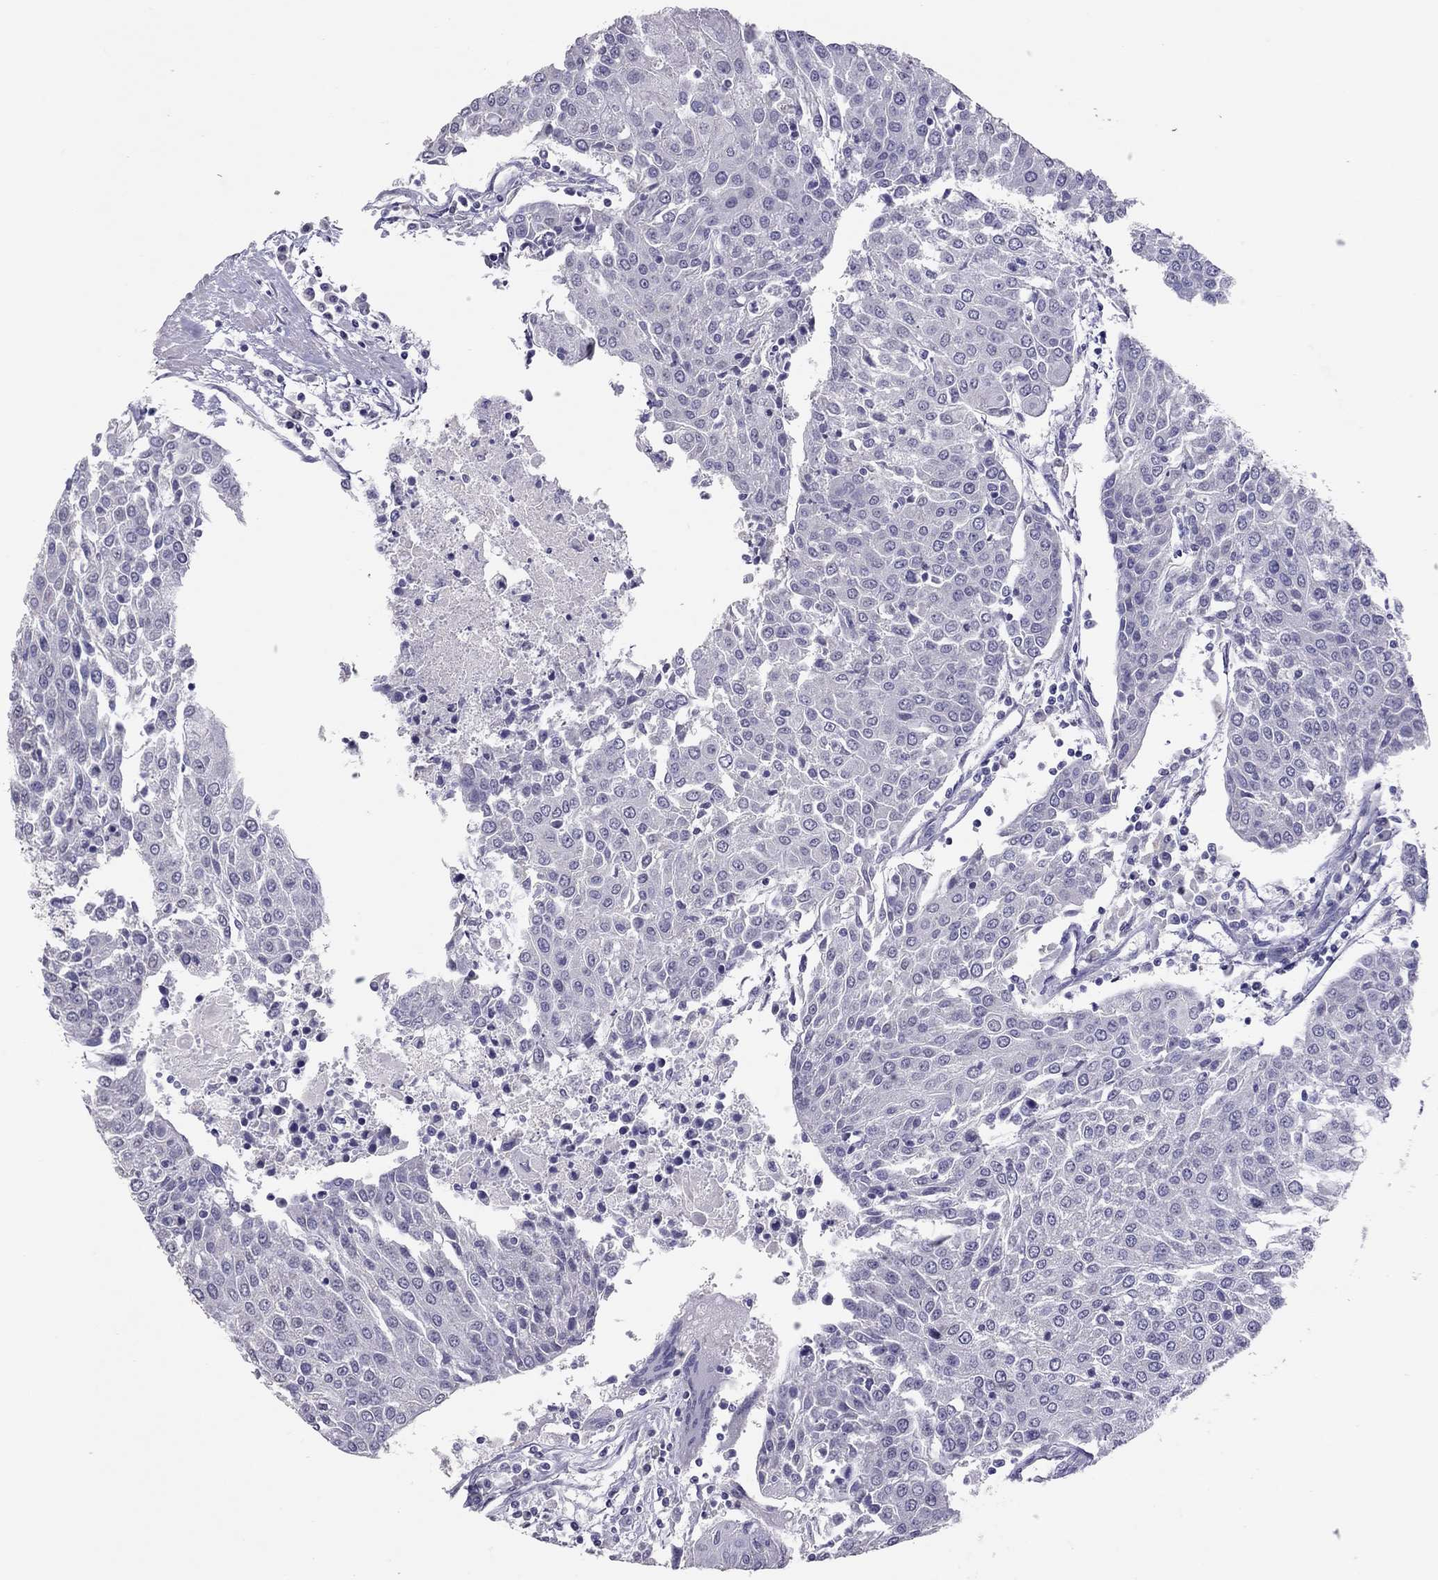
{"staining": {"intensity": "negative", "quantity": "none", "location": "none"}, "tissue": "urothelial cancer", "cell_type": "Tumor cells", "image_type": "cancer", "snomed": [{"axis": "morphology", "description": "Urothelial carcinoma, High grade"}, {"axis": "topography", "description": "Urinary bladder"}], "caption": "IHC of human urothelial cancer displays no positivity in tumor cells. Brightfield microscopy of IHC stained with DAB (brown) and hematoxylin (blue), captured at high magnification.", "gene": "PSMB11", "patient": {"sex": "female", "age": 85}}